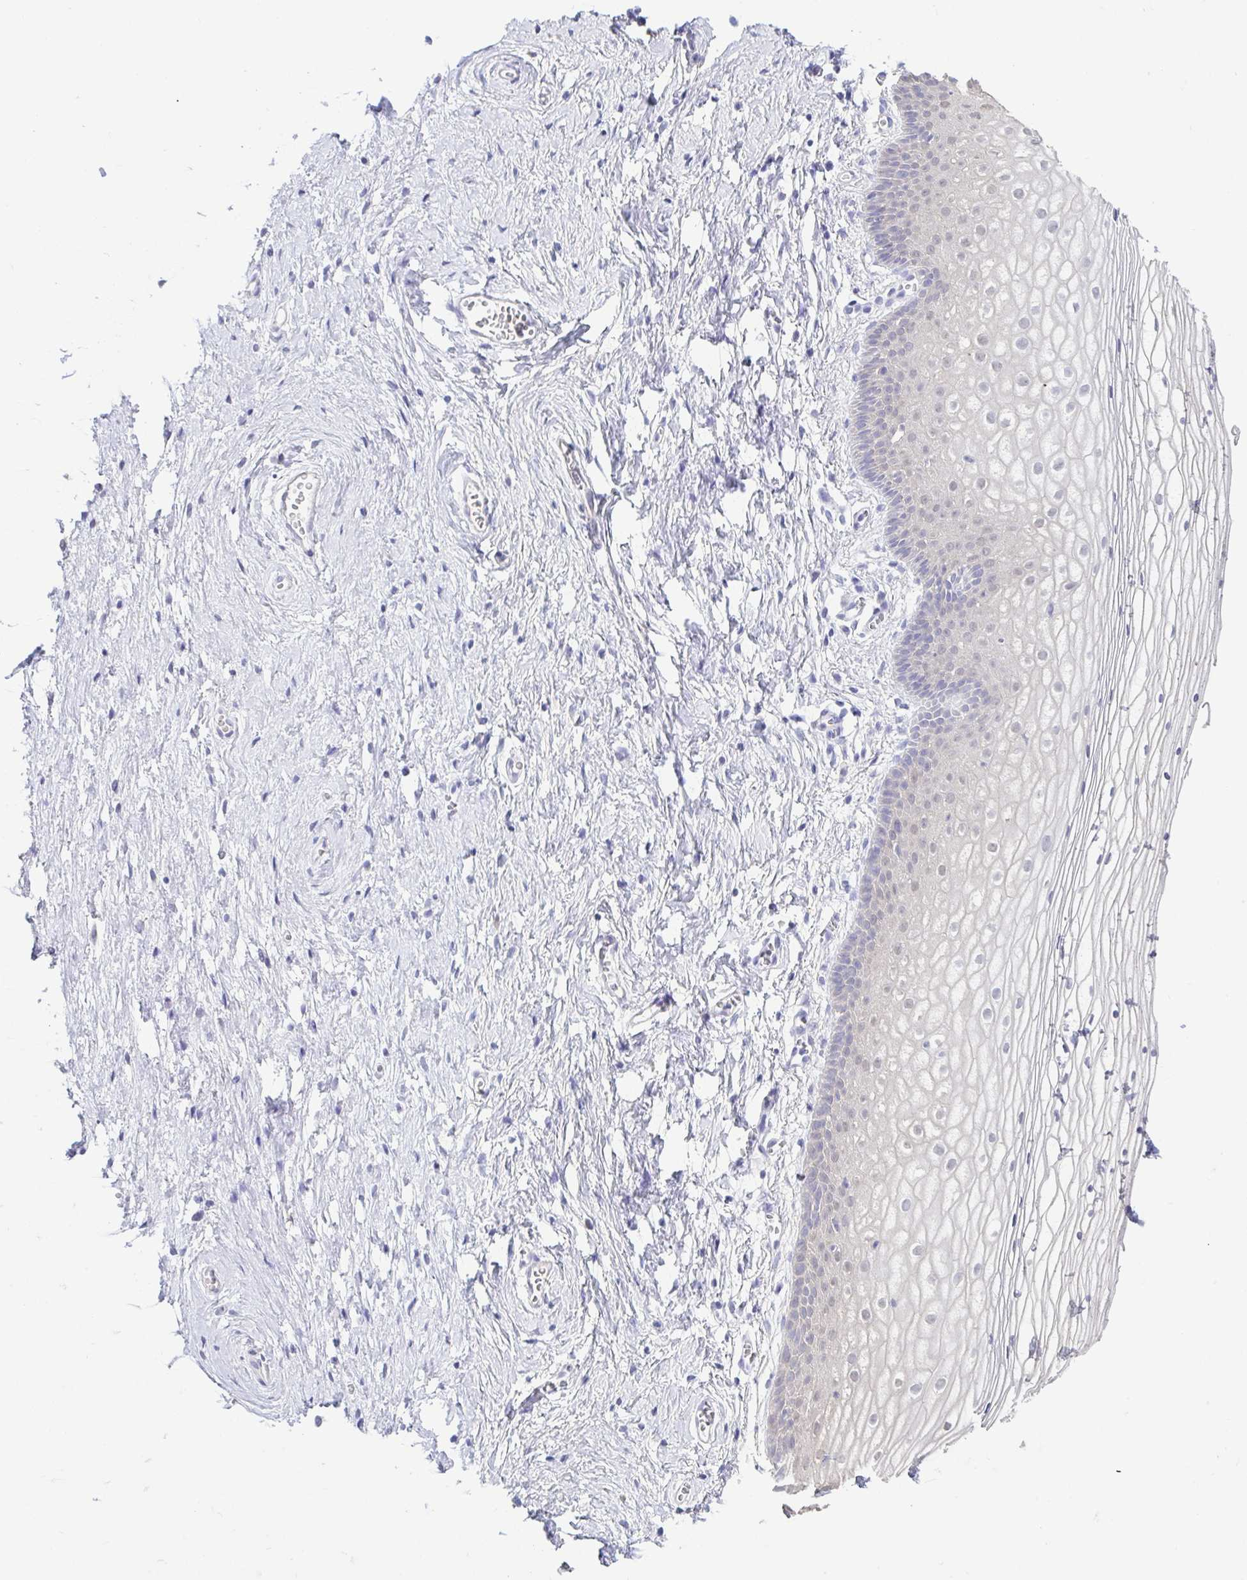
{"staining": {"intensity": "negative", "quantity": "none", "location": "none"}, "tissue": "vagina", "cell_type": "Squamous epithelial cells", "image_type": "normal", "snomed": [{"axis": "morphology", "description": "Normal tissue, NOS"}, {"axis": "topography", "description": "Vagina"}], "caption": "High power microscopy micrograph of an immunohistochemistry histopathology image of unremarkable vagina, revealing no significant positivity in squamous epithelial cells.", "gene": "FABP3", "patient": {"sex": "female", "age": 56}}